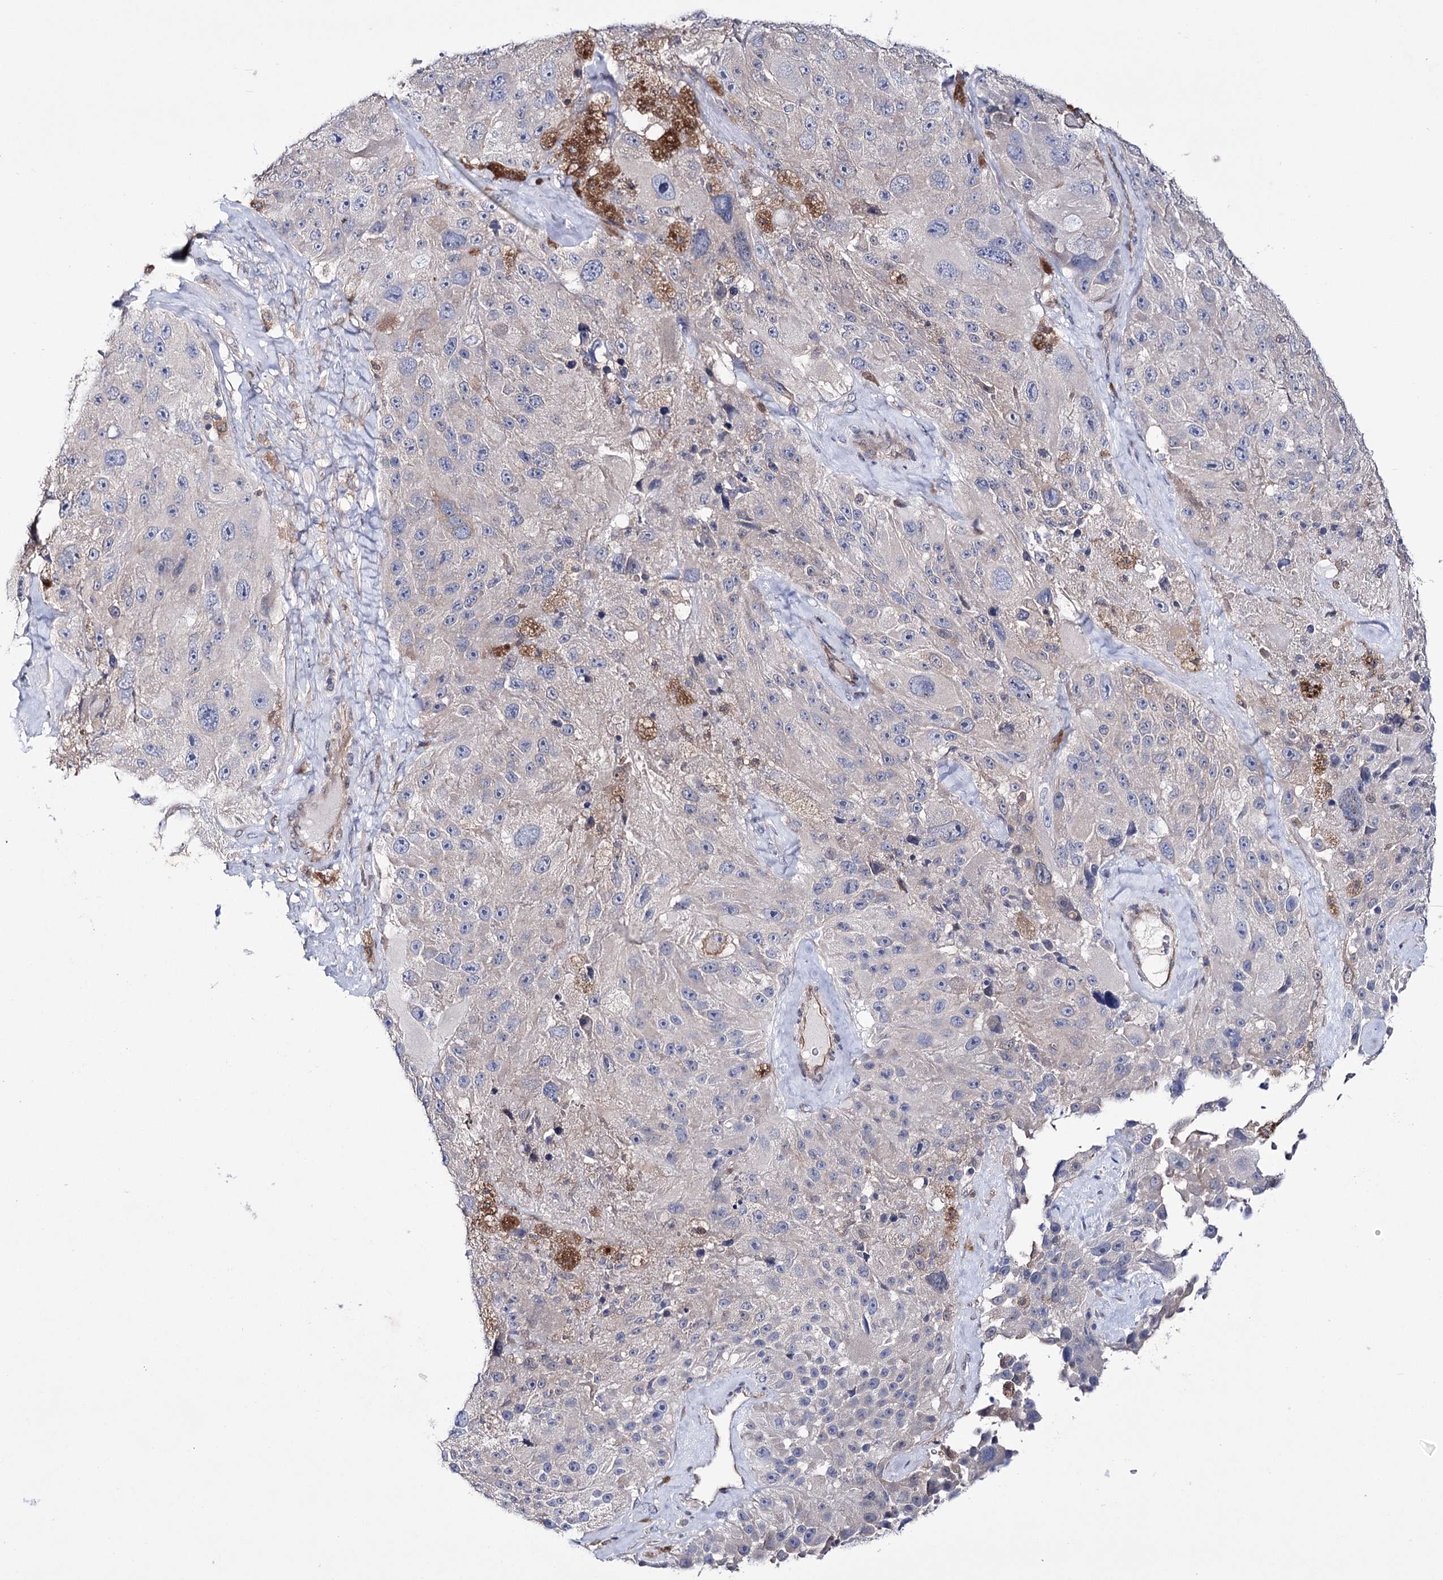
{"staining": {"intensity": "negative", "quantity": "none", "location": "none"}, "tissue": "melanoma", "cell_type": "Tumor cells", "image_type": "cancer", "snomed": [{"axis": "morphology", "description": "Malignant melanoma, Metastatic site"}, {"axis": "topography", "description": "Lymph node"}], "caption": "There is no significant staining in tumor cells of malignant melanoma (metastatic site).", "gene": "PTER", "patient": {"sex": "male", "age": 62}}